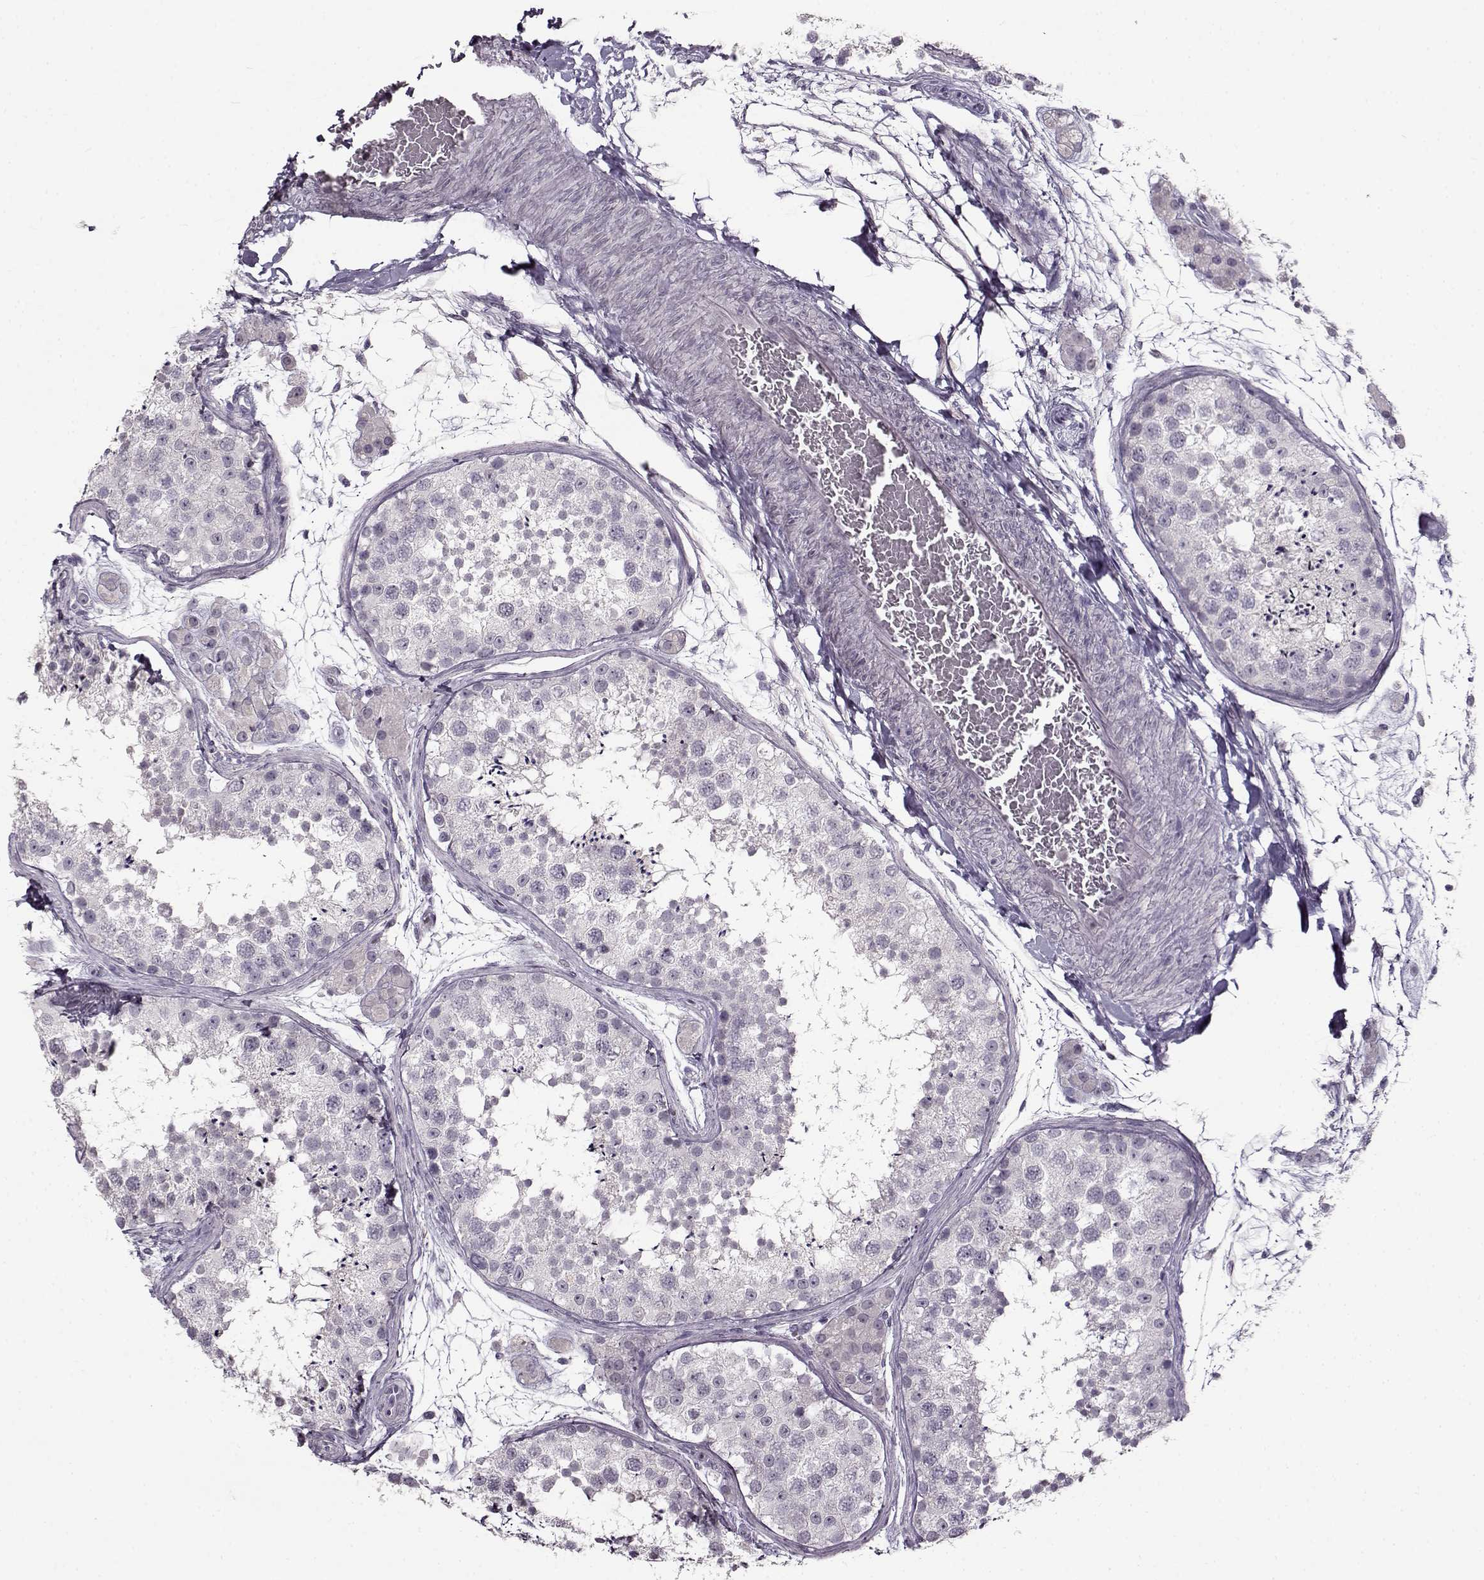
{"staining": {"intensity": "negative", "quantity": "none", "location": "none"}, "tissue": "testis", "cell_type": "Cells in seminiferous ducts", "image_type": "normal", "snomed": [{"axis": "morphology", "description": "Normal tissue, NOS"}, {"axis": "topography", "description": "Testis"}], "caption": "Testis stained for a protein using immunohistochemistry (IHC) displays no positivity cells in seminiferous ducts.", "gene": "FSHB", "patient": {"sex": "male", "age": 41}}